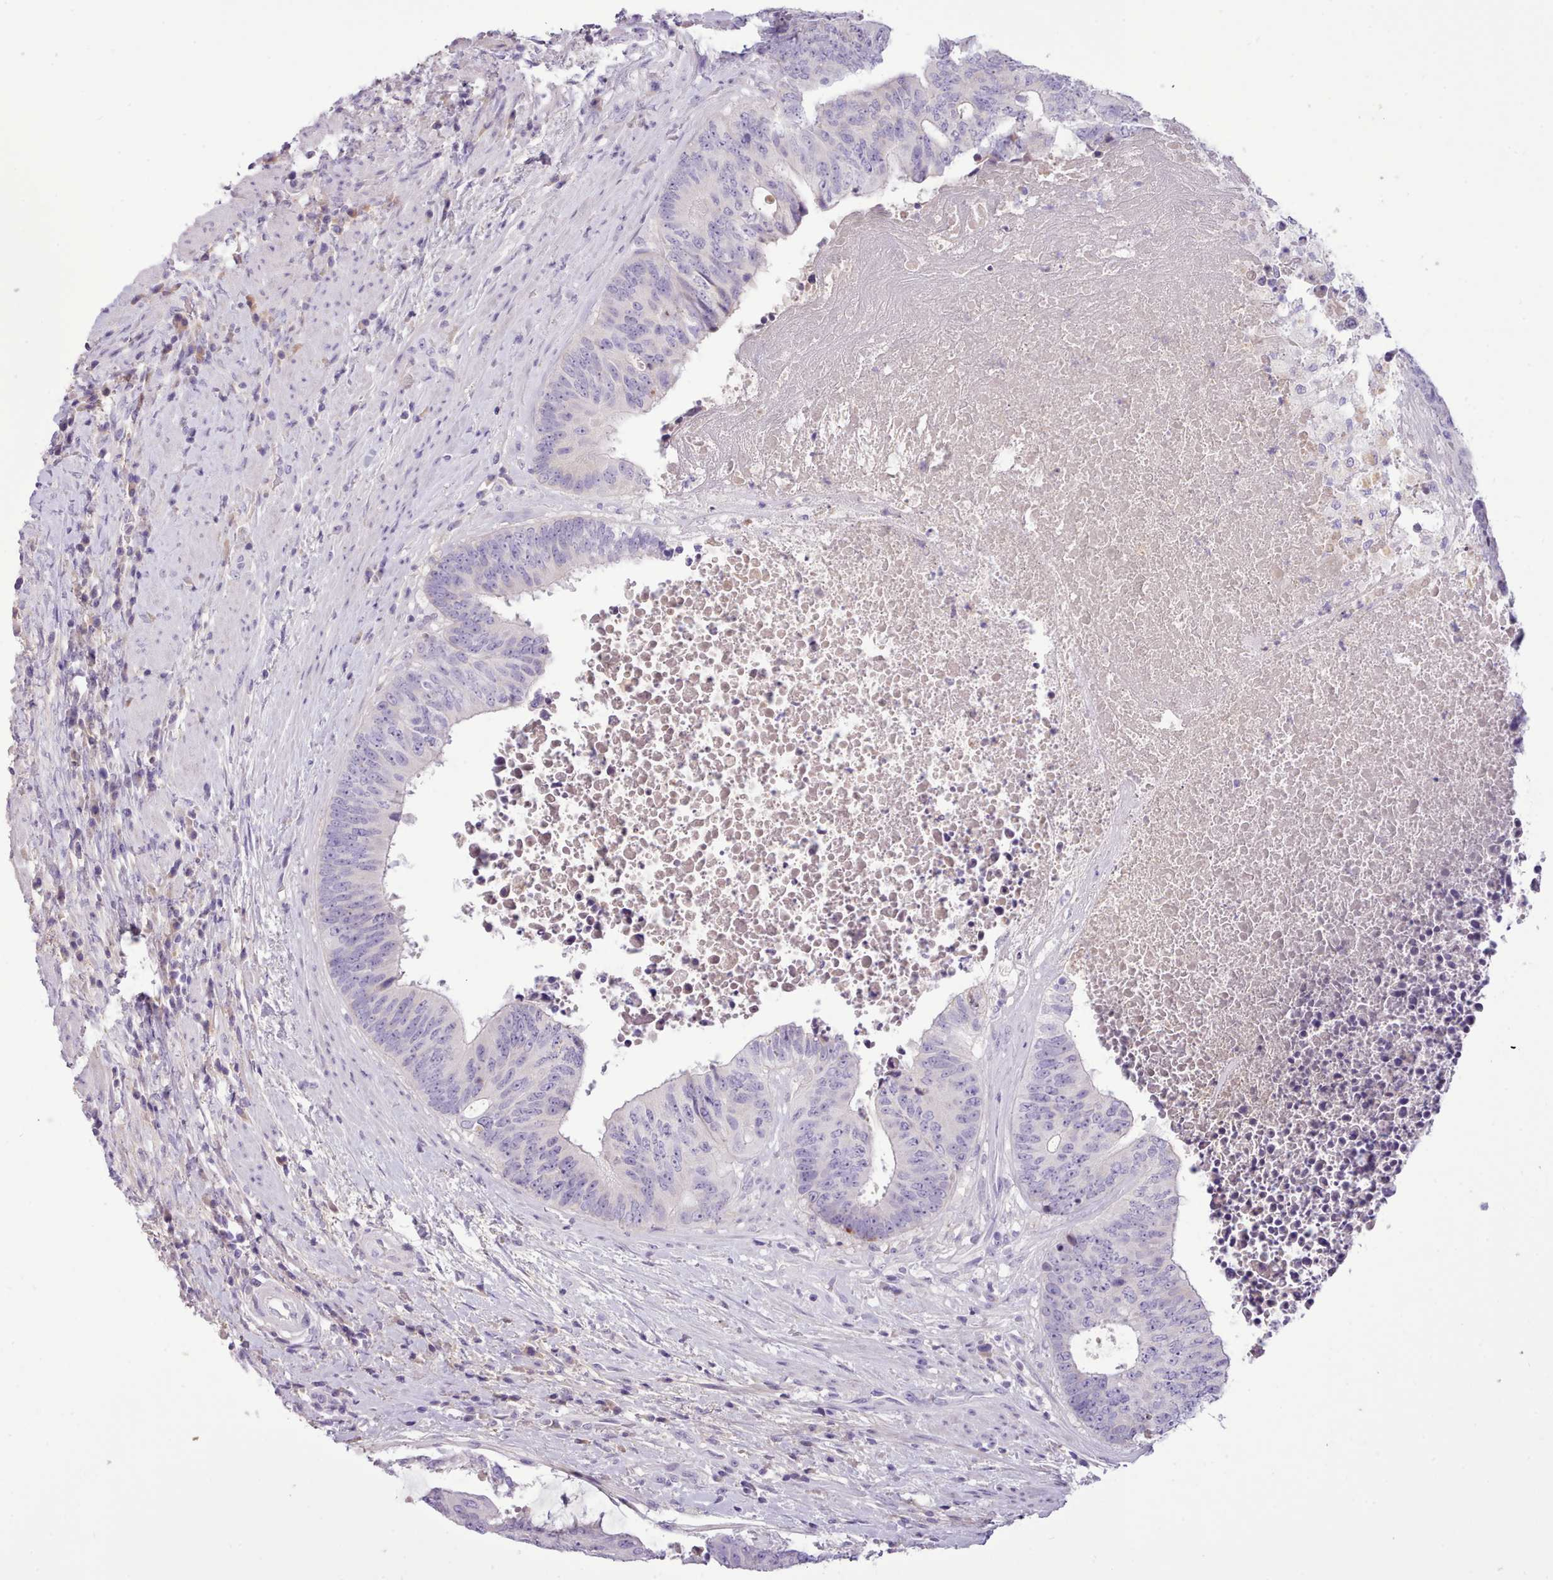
{"staining": {"intensity": "negative", "quantity": "none", "location": "none"}, "tissue": "colorectal cancer", "cell_type": "Tumor cells", "image_type": "cancer", "snomed": [{"axis": "morphology", "description": "Adenocarcinoma, NOS"}, {"axis": "topography", "description": "Rectum"}], "caption": "High power microscopy micrograph of an immunohistochemistry micrograph of colorectal cancer (adenocarcinoma), revealing no significant expression in tumor cells. (DAB immunohistochemistry (IHC), high magnification).", "gene": "CYP2A13", "patient": {"sex": "male", "age": 72}}